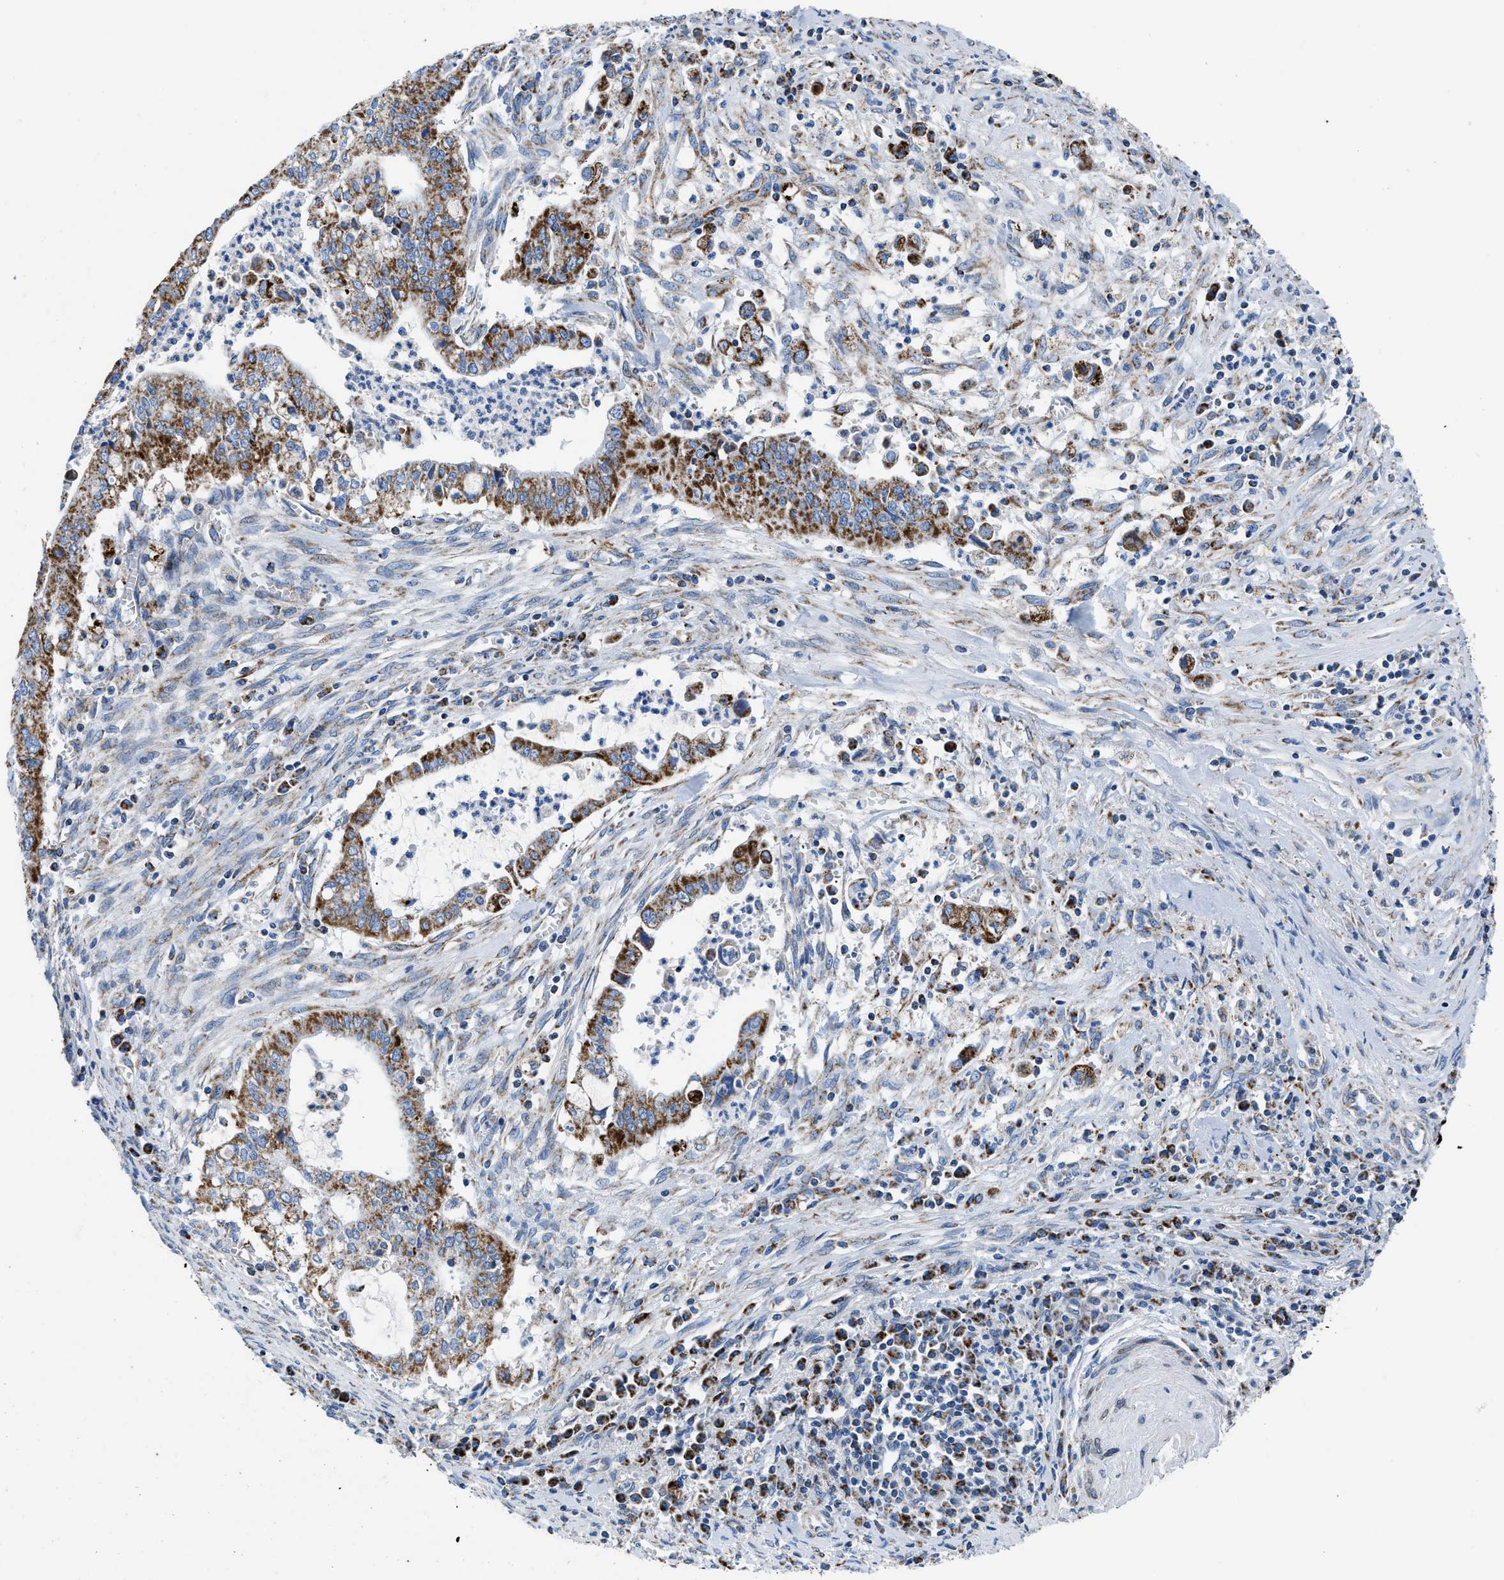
{"staining": {"intensity": "moderate", "quantity": ">75%", "location": "cytoplasmic/membranous"}, "tissue": "cervical cancer", "cell_type": "Tumor cells", "image_type": "cancer", "snomed": [{"axis": "morphology", "description": "Adenocarcinoma, NOS"}, {"axis": "topography", "description": "Cervix"}], "caption": "Immunohistochemistry of human cervical adenocarcinoma displays medium levels of moderate cytoplasmic/membranous staining in approximately >75% of tumor cells. The protein is shown in brown color, while the nuclei are stained blue.", "gene": "ZDHHC3", "patient": {"sex": "female", "age": 44}}